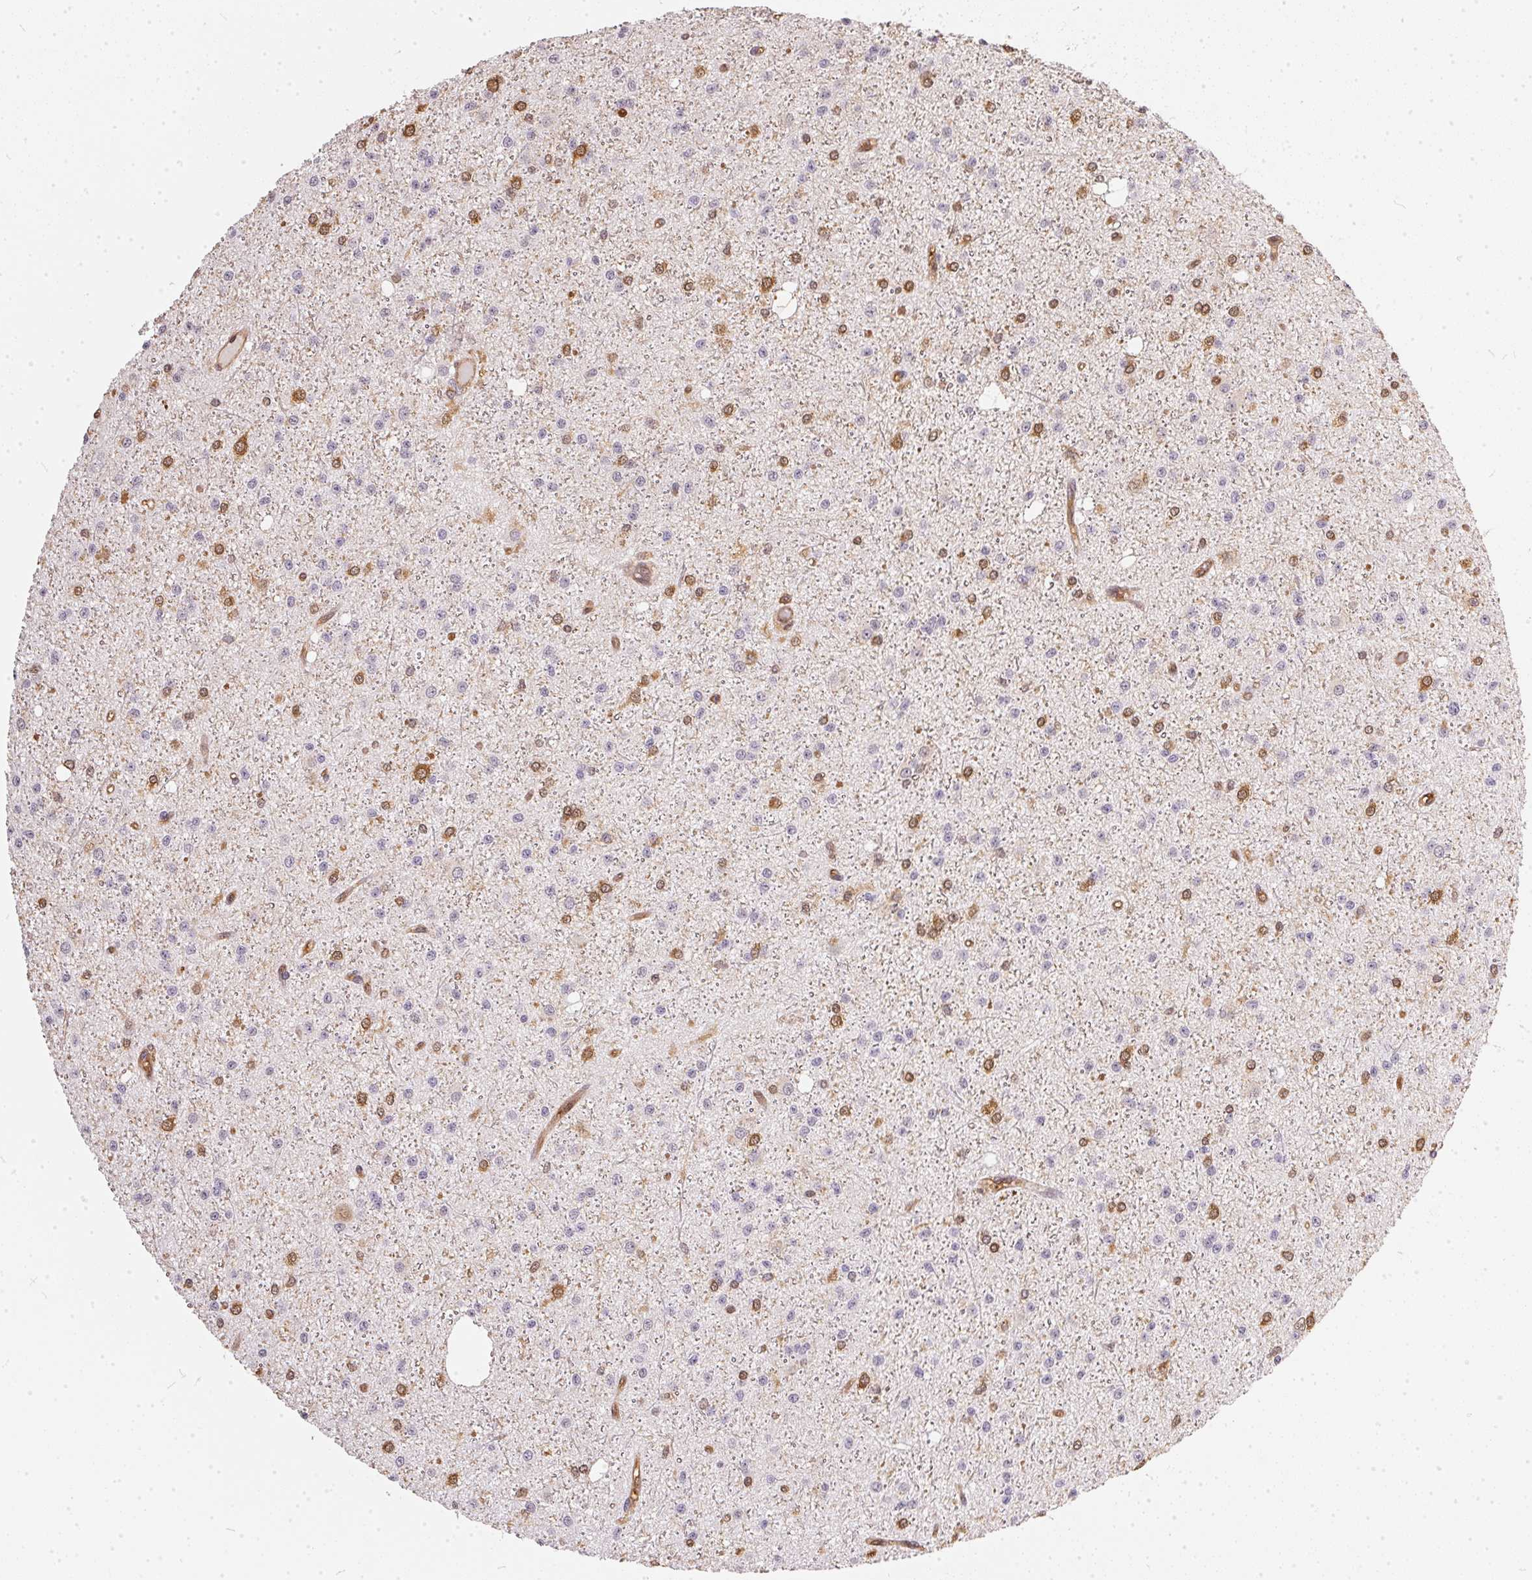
{"staining": {"intensity": "moderate", "quantity": "<25%", "location": "cytoplasmic/membranous"}, "tissue": "glioma", "cell_type": "Tumor cells", "image_type": "cancer", "snomed": [{"axis": "morphology", "description": "Glioma, malignant, Low grade"}, {"axis": "topography", "description": "Brain"}], "caption": "Approximately <25% of tumor cells in glioma reveal moderate cytoplasmic/membranous protein expression as visualized by brown immunohistochemical staining.", "gene": "BLMH", "patient": {"sex": "male", "age": 27}}